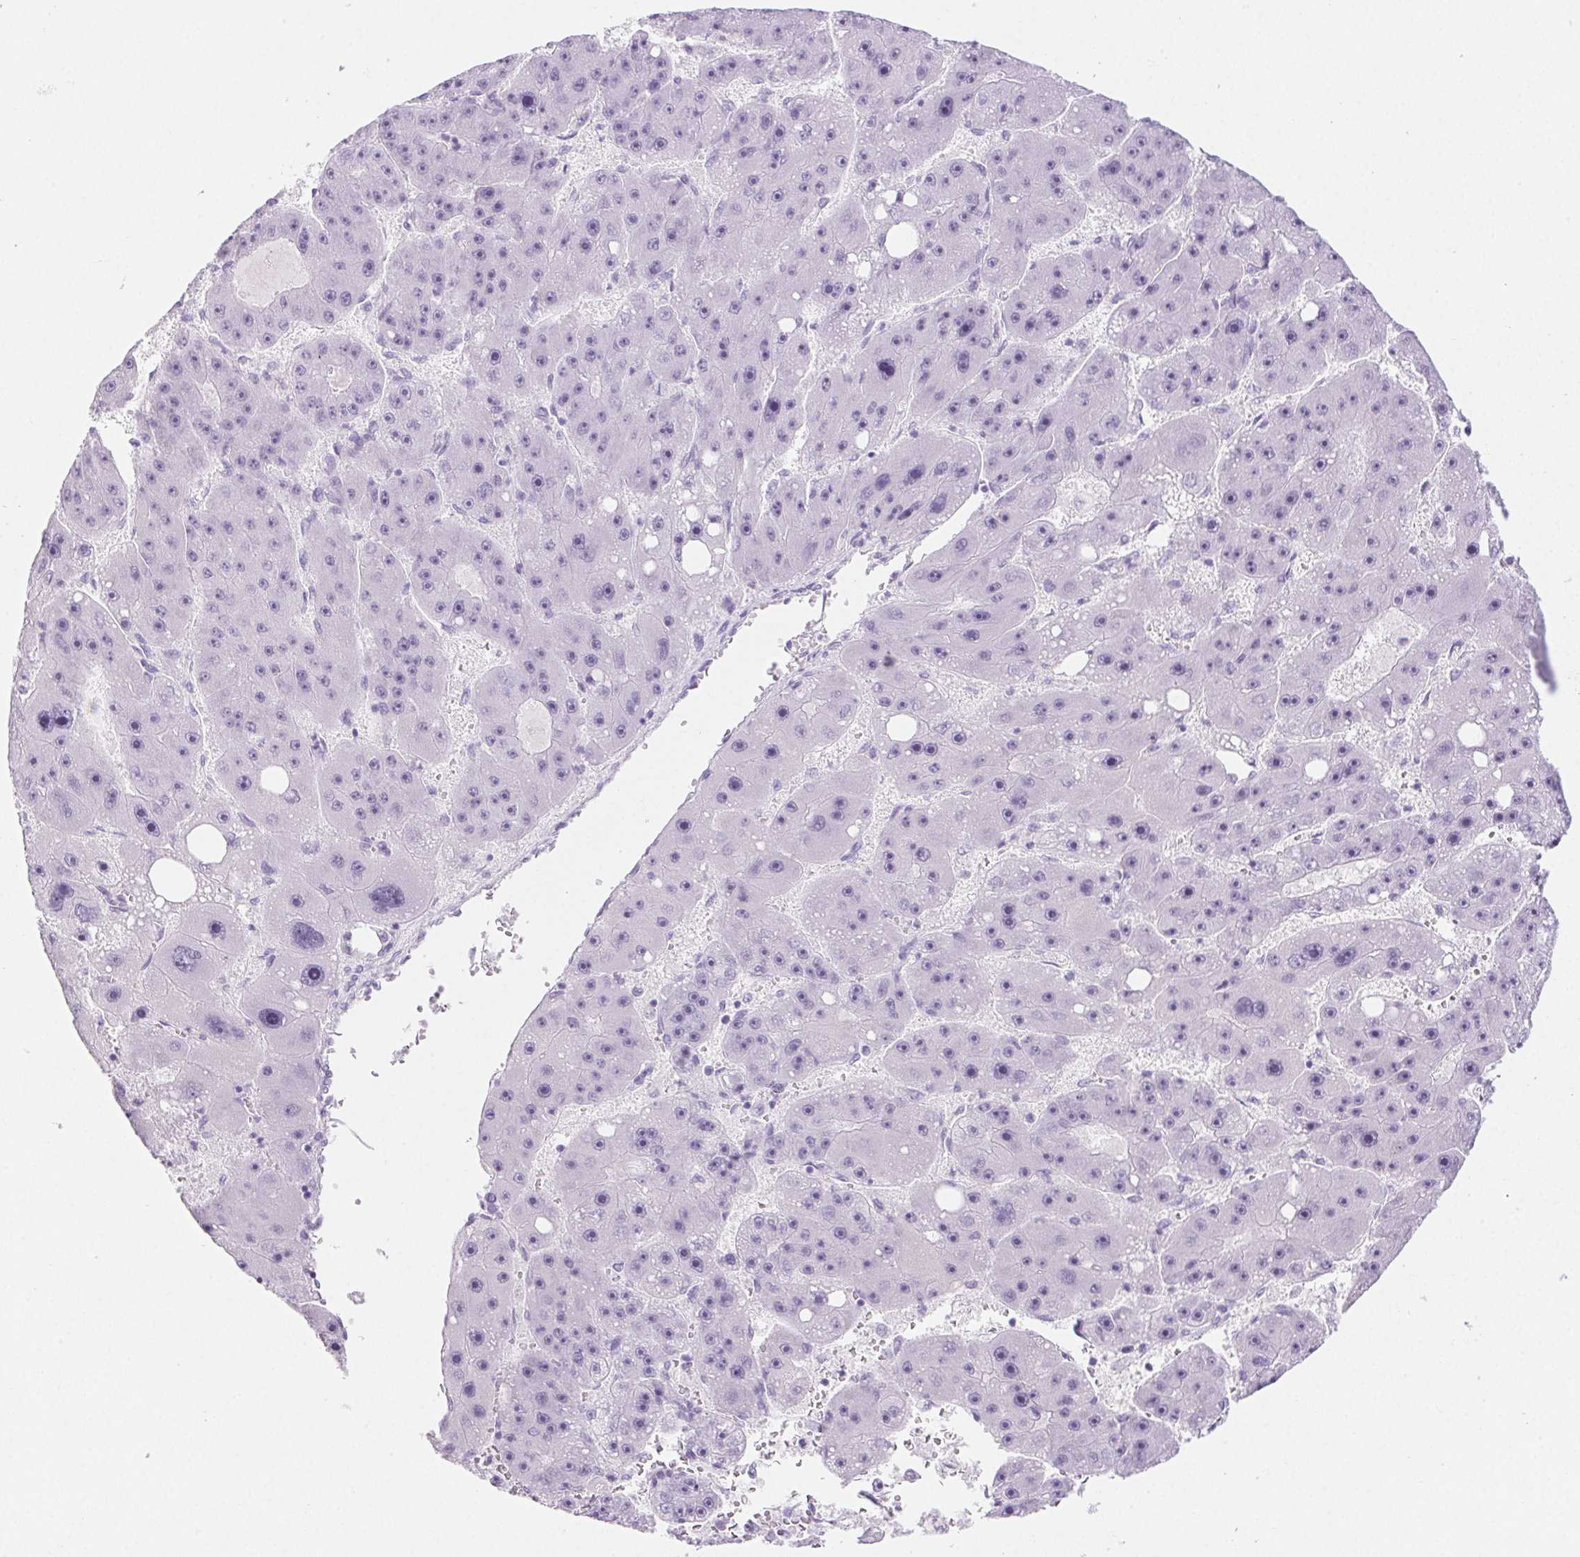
{"staining": {"intensity": "negative", "quantity": "none", "location": "none"}, "tissue": "liver cancer", "cell_type": "Tumor cells", "image_type": "cancer", "snomed": [{"axis": "morphology", "description": "Carcinoma, Hepatocellular, NOS"}, {"axis": "topography", "description": "Liver"}], "caption": "A micrograph of human liver cancer (hepatocellular carcinoma) is negative for staining in tumor cells. (DAB IHC visualized using brightfield microscopy, high magnification).", "gene": "PI3", "patient": {"sex": "female", "age": 61}}